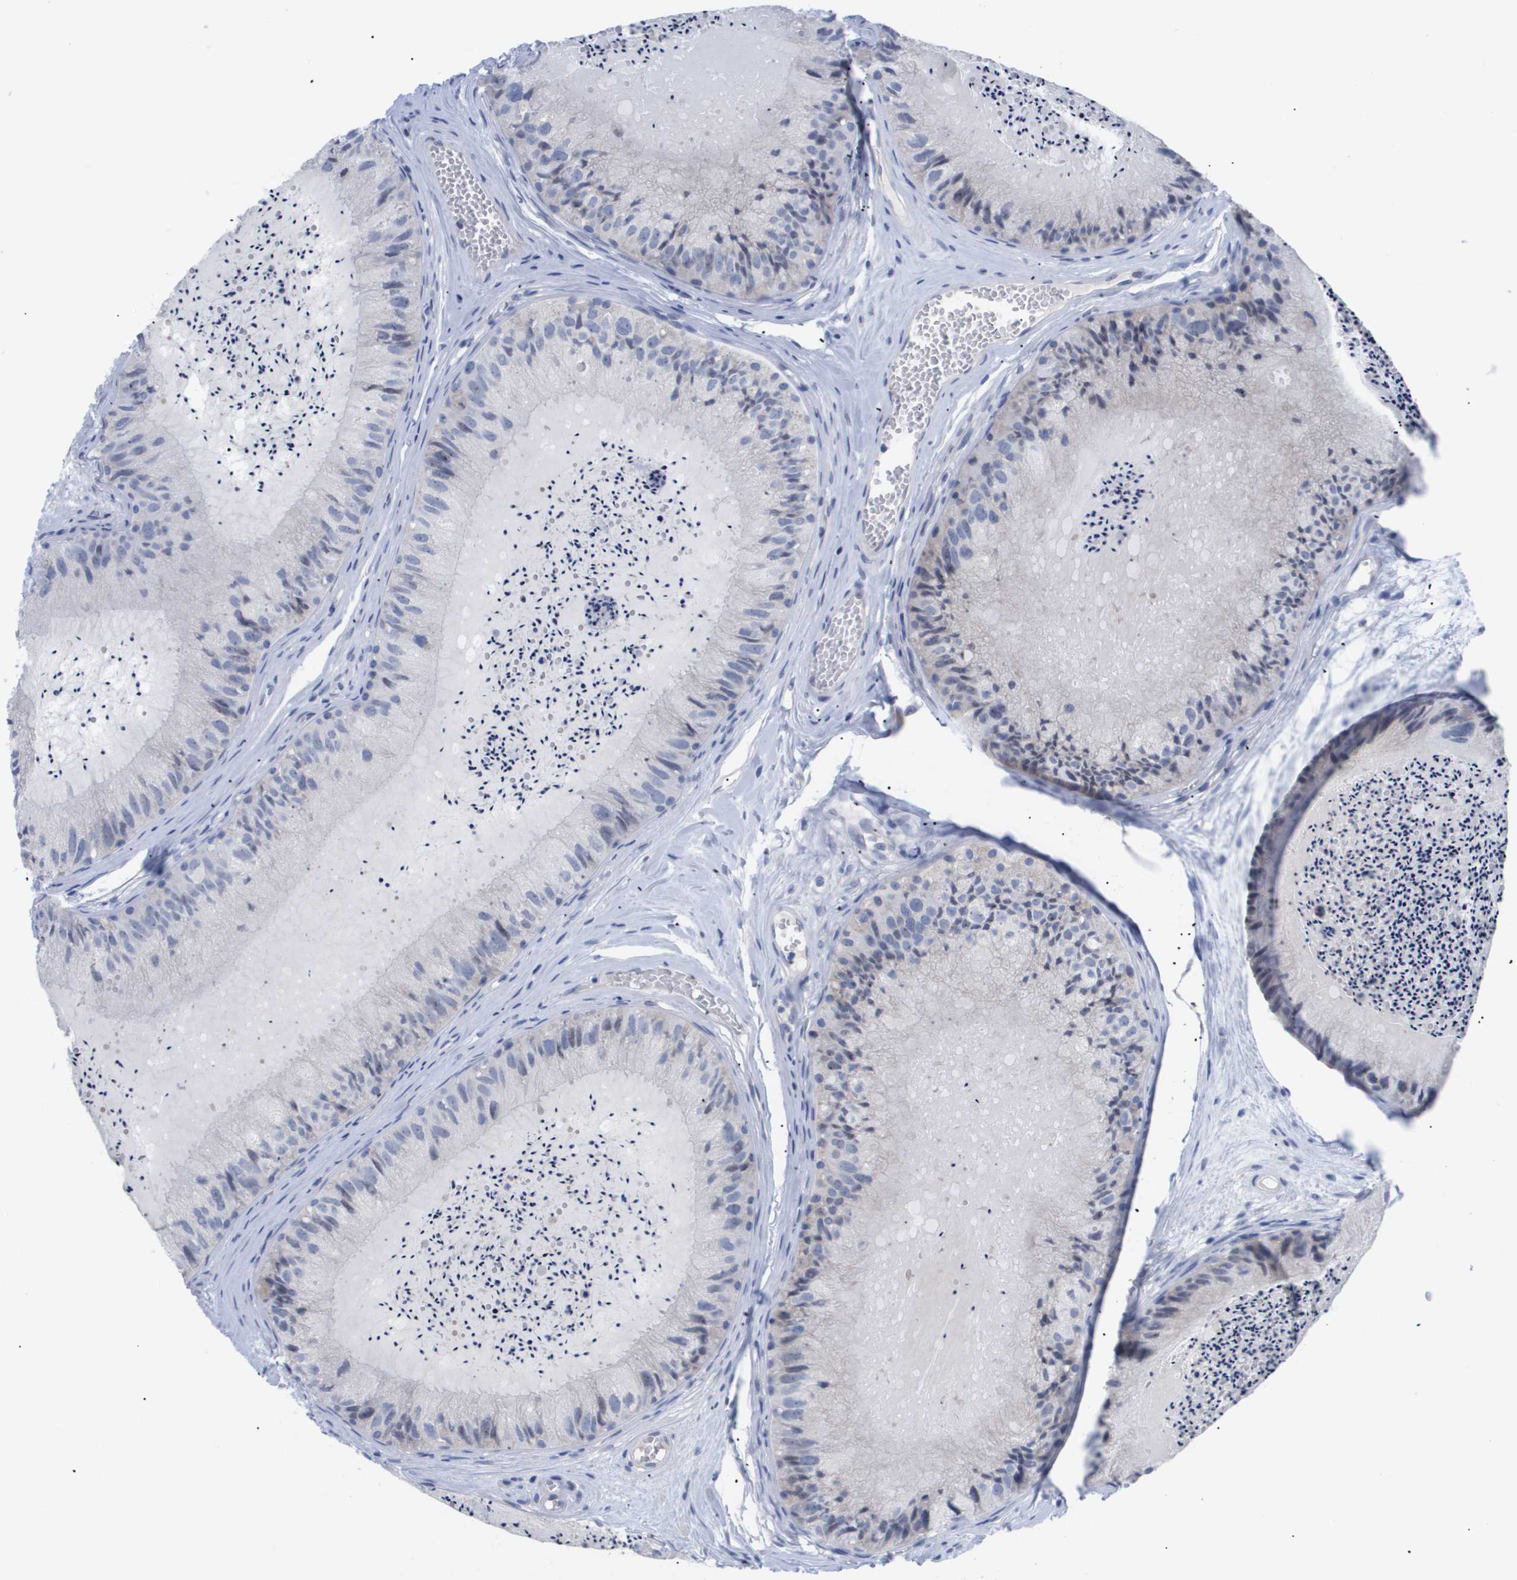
{"staining": {"intensity": "negative", "quantity": "none", "location": "none"}, "tissue": "epididymis", "cell_type": "Glandular cells", "image_type": "normal", "snomed": [{"axis": "morphology", "description": "Normal tissue, NOS"}, {"axis": "topography", "description": "Epididymis"}], "caption": "Photomicrograph shows no significant protein expression in glandular cells of benign epididymis.", "gene": "CAV3", "patient": {"sex": "male", "age": 31}}